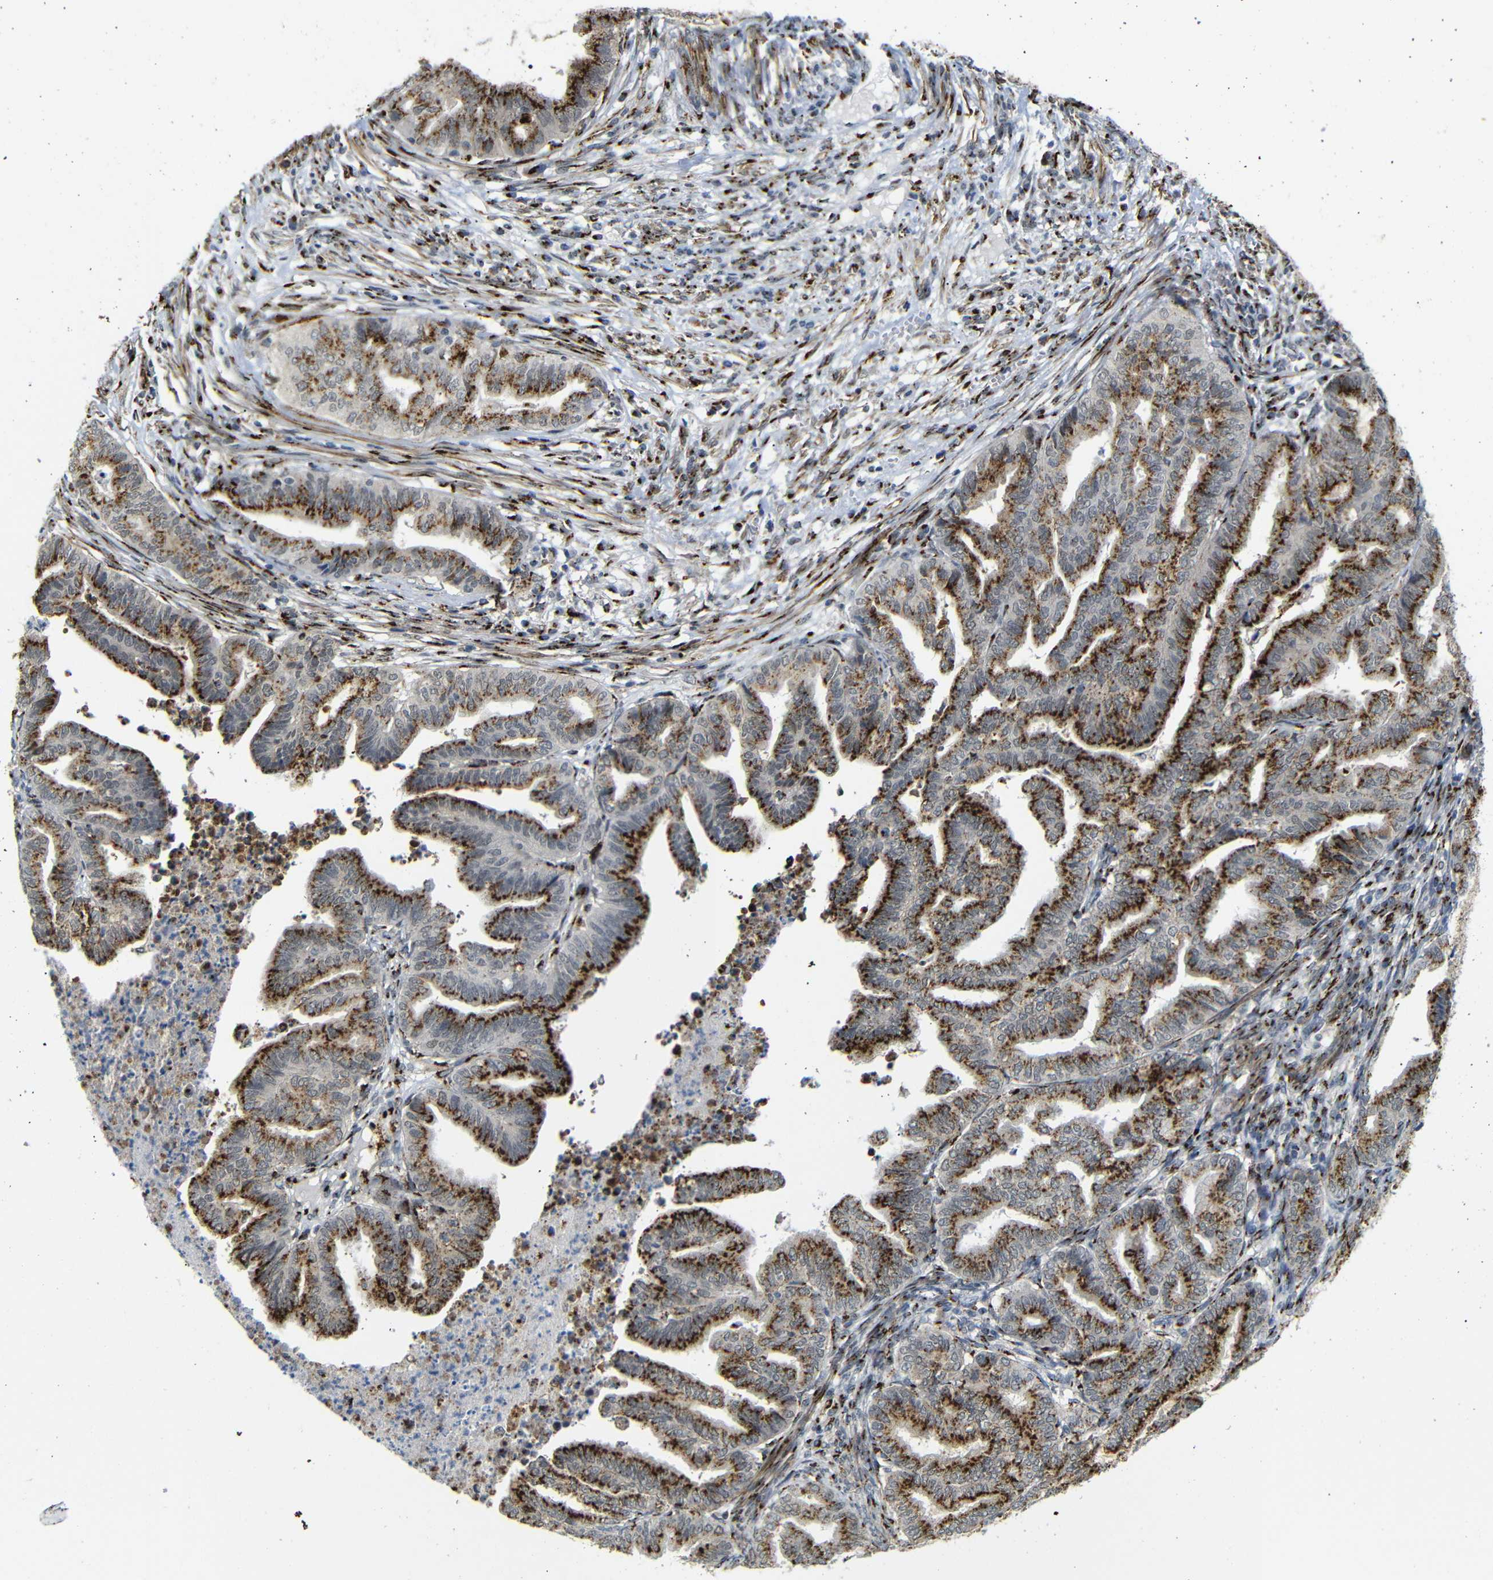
{"staining": {"intensity": "strong", "quantity": ">75%", "location": "cytoplasmic/membranous"}, "tissue": "endometrial cancer", "cell_type": "Tumor cells", "image_type": "cancer", "snomed": [{"axis": "morphology", "description": "Adenocarcinoma, NOS"}, {"axis": "topography", "description": "Endometrium"}], "caption": "Protein staining by IHC displays strong cytoplasmic/membranous staining in approximately >75% of tumor cells in endometrial cancer. The staining was performed using DAB (3,3'-diaminobenzidine), with brown indicating positive protein expression. Nuclei are stained blue with hematoxylin.", "gene": "TGOLN2", "patient": {"sex": "female", "age": 79}}